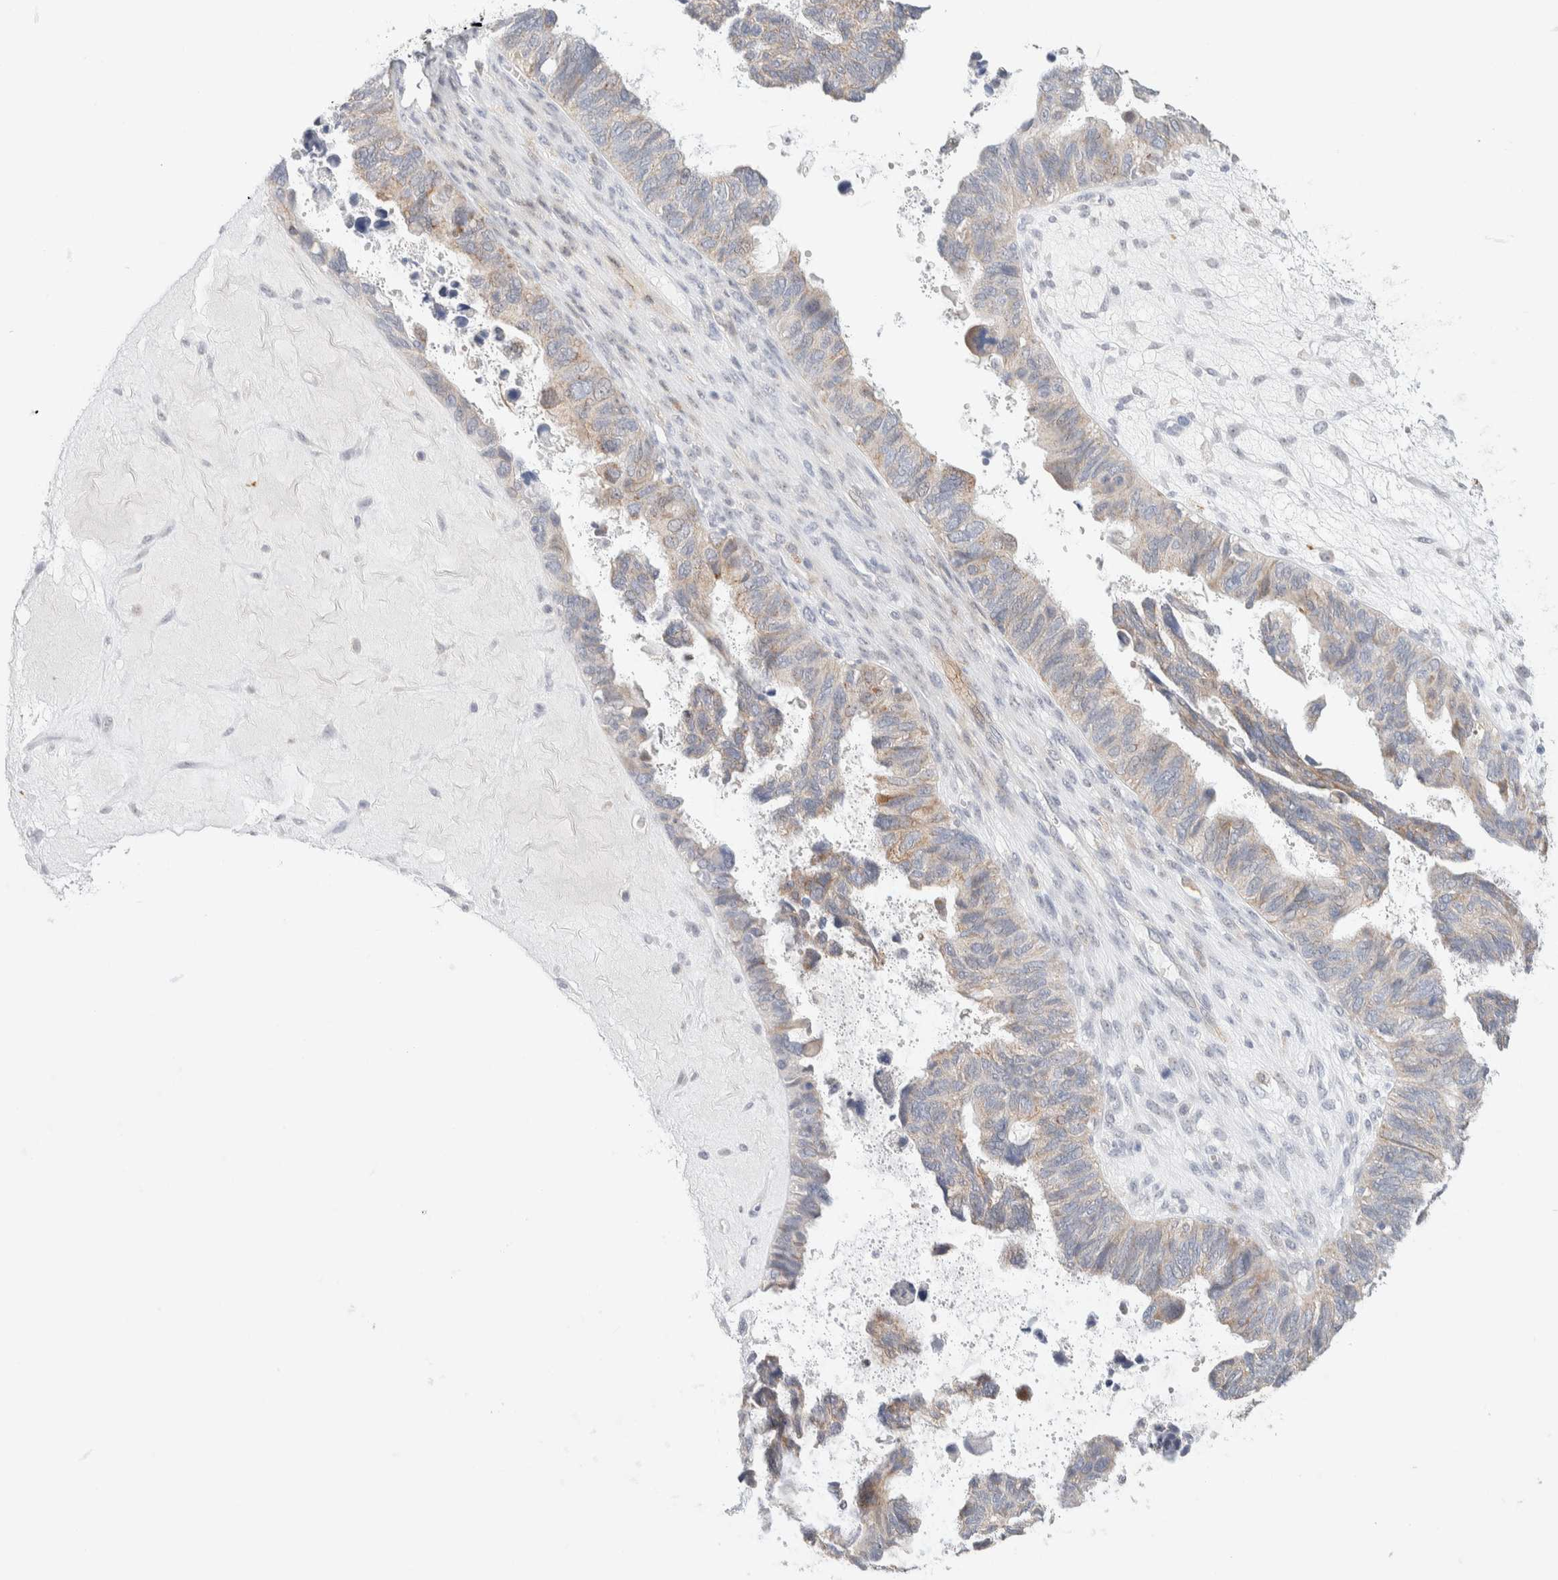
{"staining": {"intensity": "weak", "quantity": "25%-75%", "location": "cytoplasmic/membranous"}, "tissue": "ovarian cancer", "cell_type": "Tumor cells", "image_type": "cancer", "snomed": [{"axis": "morphology", "description": "Cystadenocarcinoma, serous, NOS"}, {"axis": "topography", "description": "Ovary"}], "caption": "Immunohistochemistry micrograph of ovarian serous cystadenocarcinoma stained for a protein (brown), which reveals low levels of weak cytoplasmic/membranous positivity in approximately 25%-75% of tumor cells.", "gene": "HDHD3", "patient": {"sex": "female", "age": 79}}